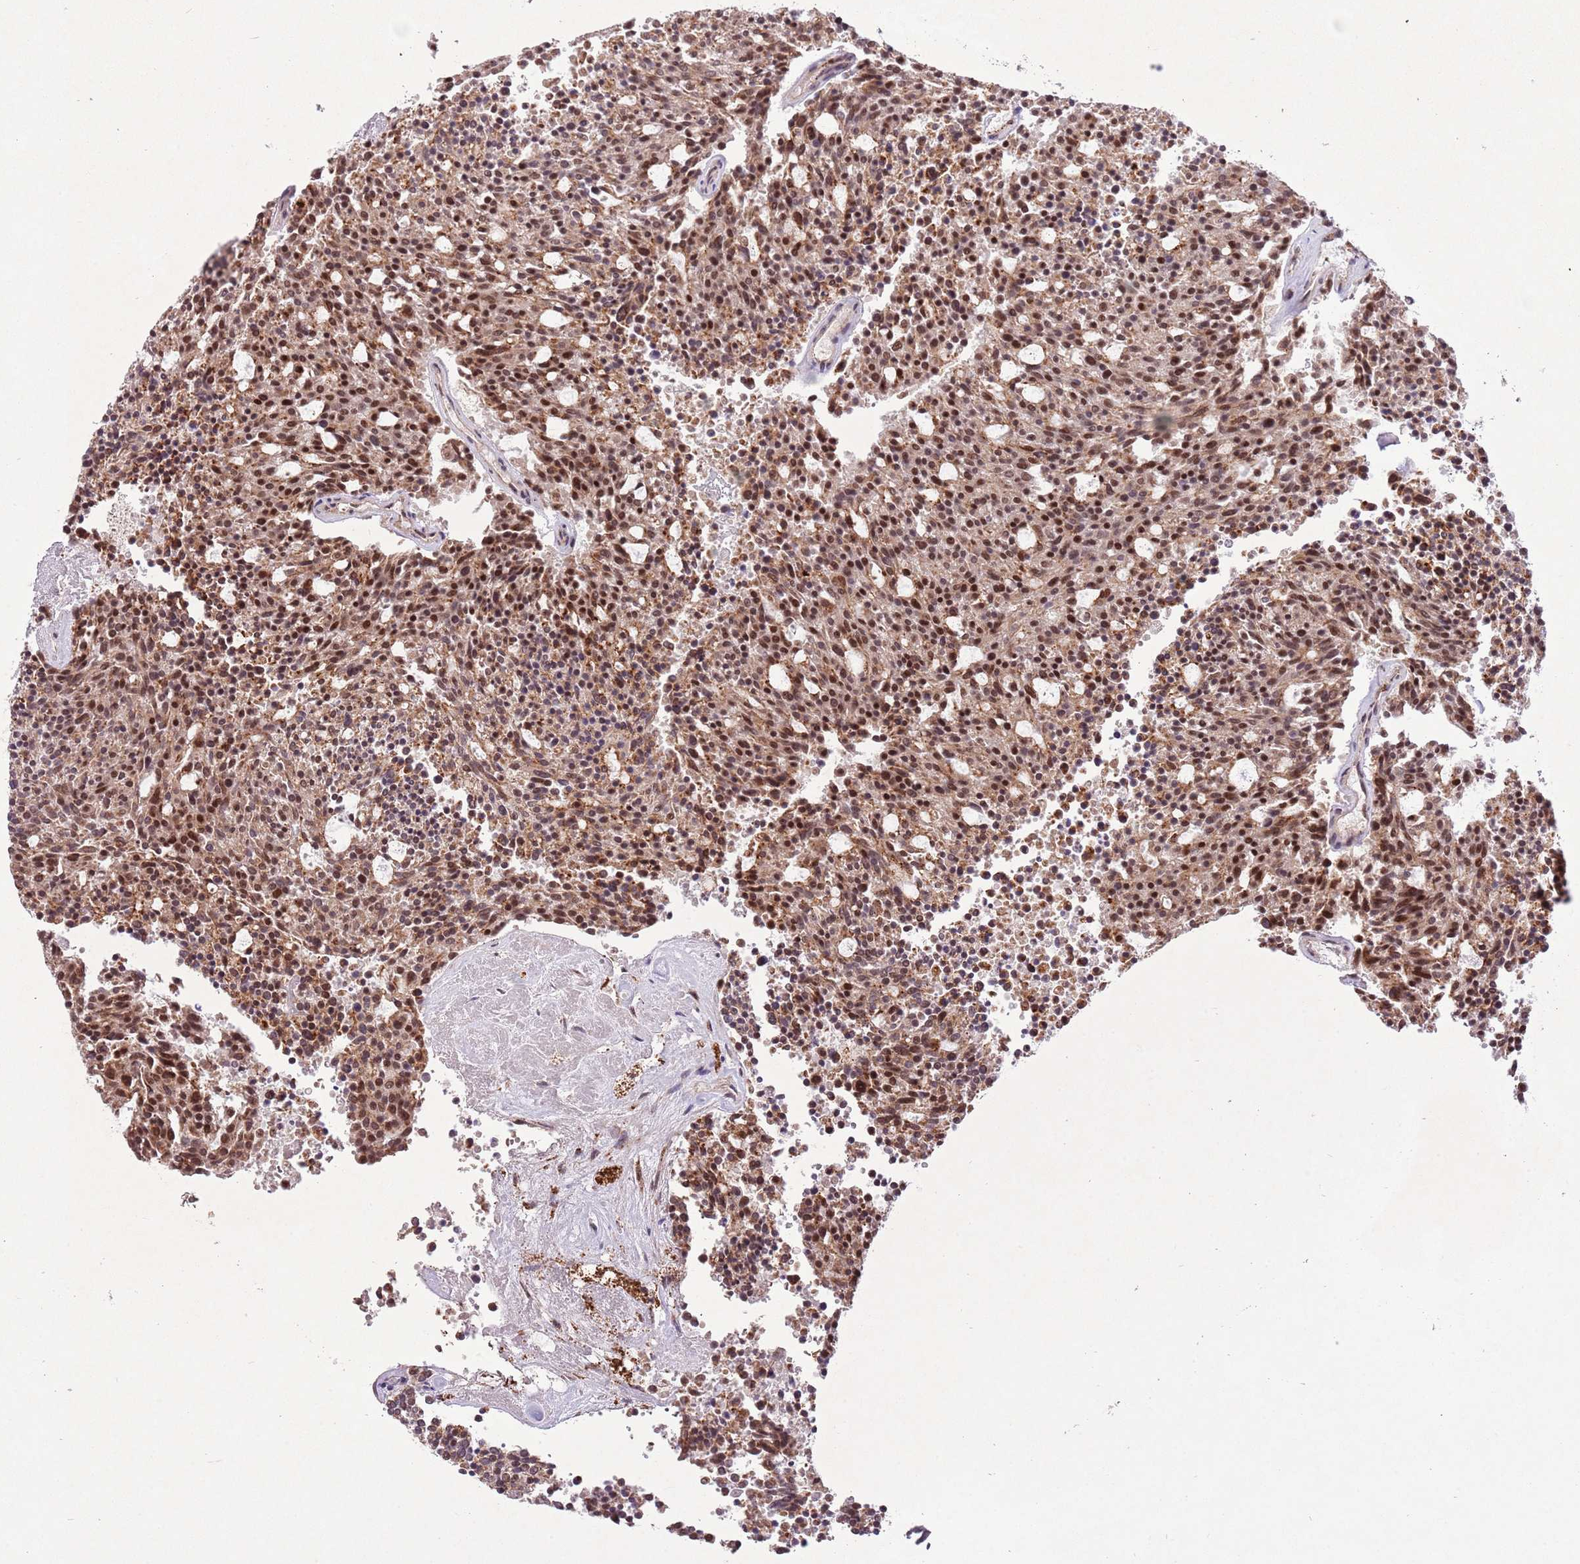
{"staining": {"intensity": "moderate", "quantity": ">75%", "location": "cytoplasmic/membranous,nuclear"}, "tissue": "carcinoid", "cell_type": "Tumor cells", "image_type": "cancer", "snomed": [{"axis": "morphology", "description": "Carcinoid, malignant, NOS"}, {"axis": "topography", "description": "Pancreas"}], "caption": "Tumor cells display medium levels of moderate cytoplasmic/membranous and nuclear staining in about >75% of cells in malignant carcinoid. The staining was performed using DAB to visualize the protein expression in brown, while the nuclei were stained in blue with hematoxylin (Magnification: 20x).", "gene": "TRIM27", "patient": {"sex": "female", "age": 54}}